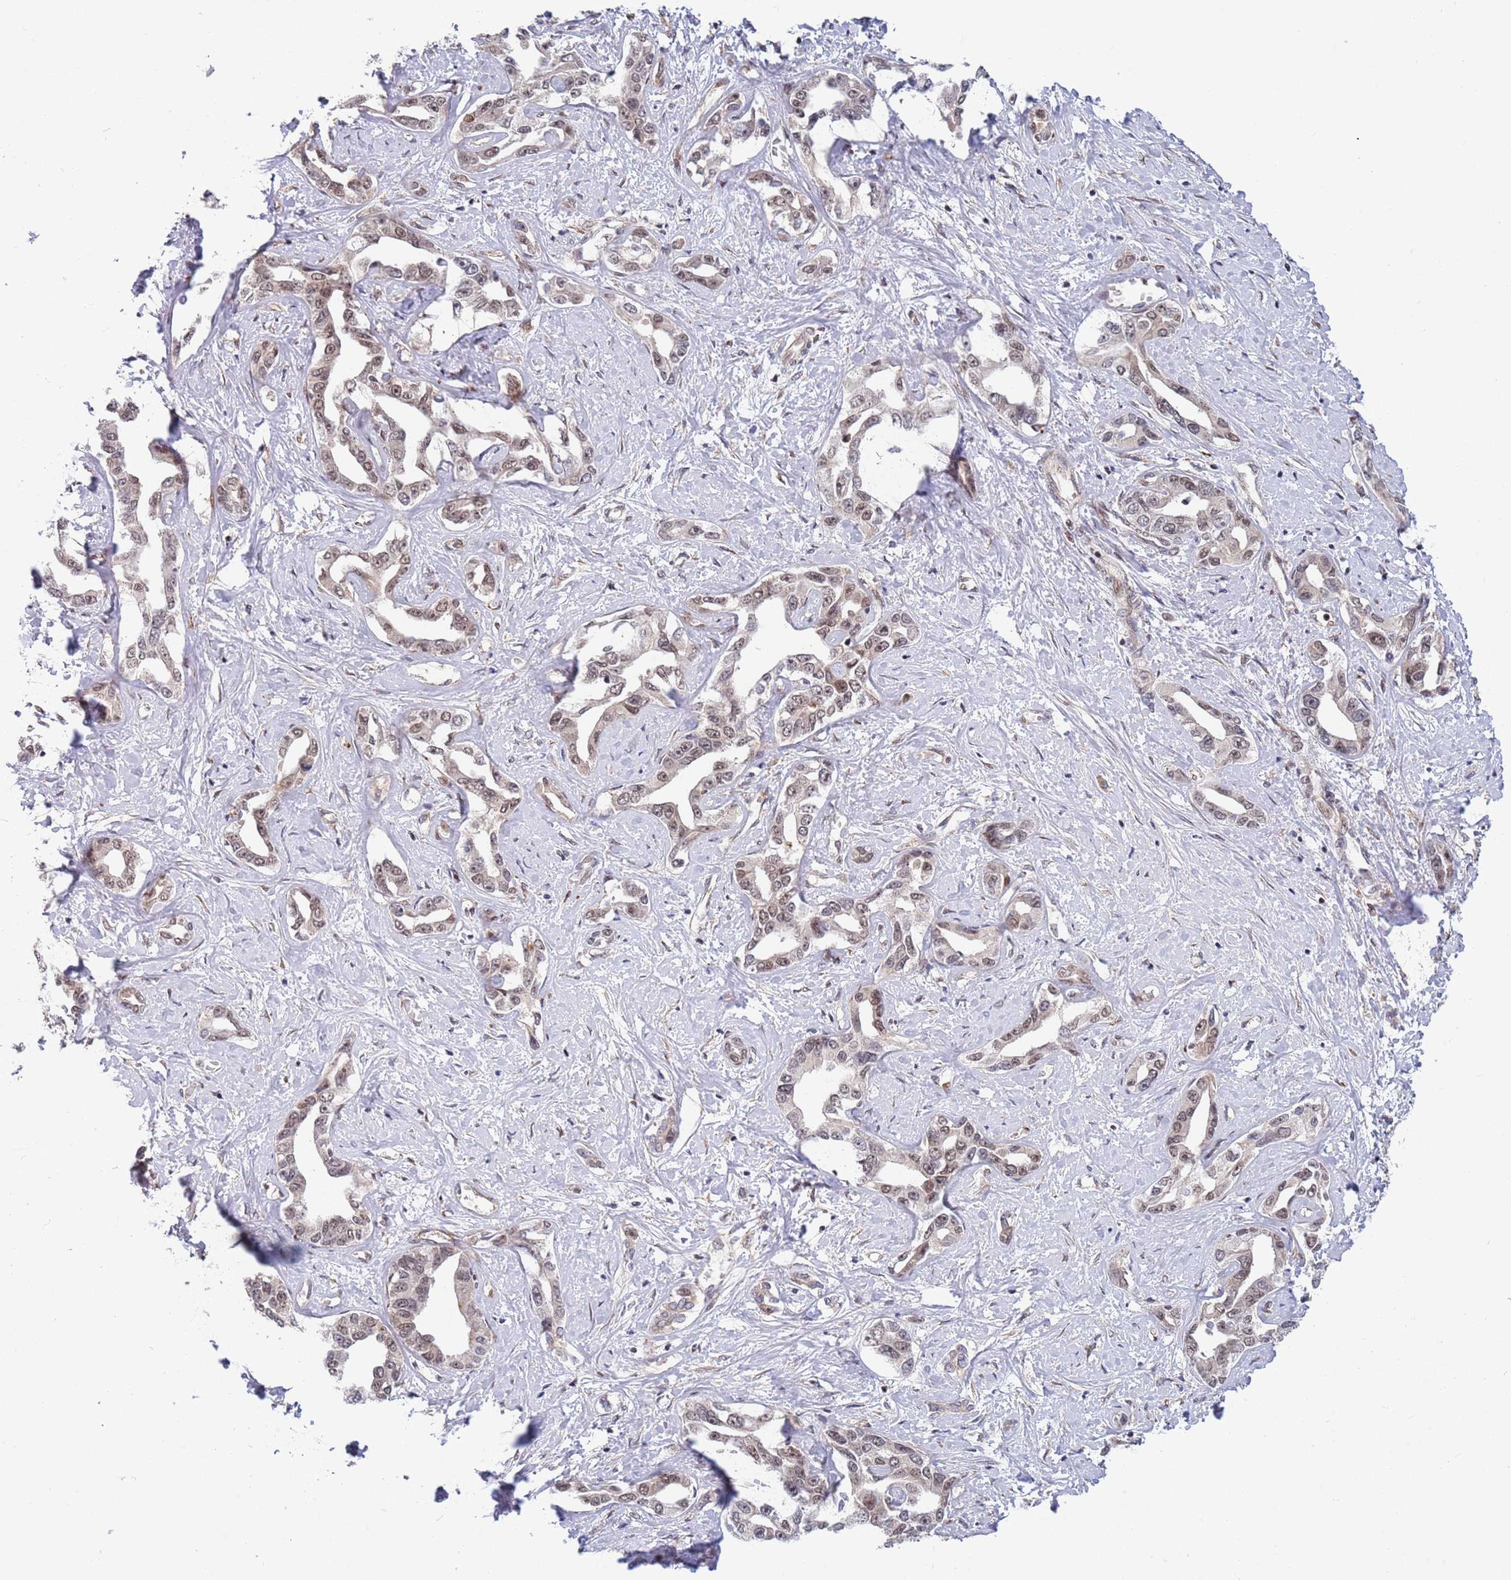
{"staining": {"intensity": "moderate", "quantity": "25%-75%", "location": "nuclear"}, "tissue": "liver cancer", "cell_type": "Tumor cells", "image_type": "cancer", "snomed": [{"axis": "morphology", "description": "Cholangiocarcinoma"}, {"axis": "topography", "description": "Liver"}], "caption": "A medium amount of moderate nuclear expression is appreciated in about 25%-75% of tumor cells in liver cancer (cholangiocarcinoma) tissue. The protein is shown in brown color, while the nuclei are stained blue.", "gene": "TBX10", "patient": {"sex": "male", "age": 59}}